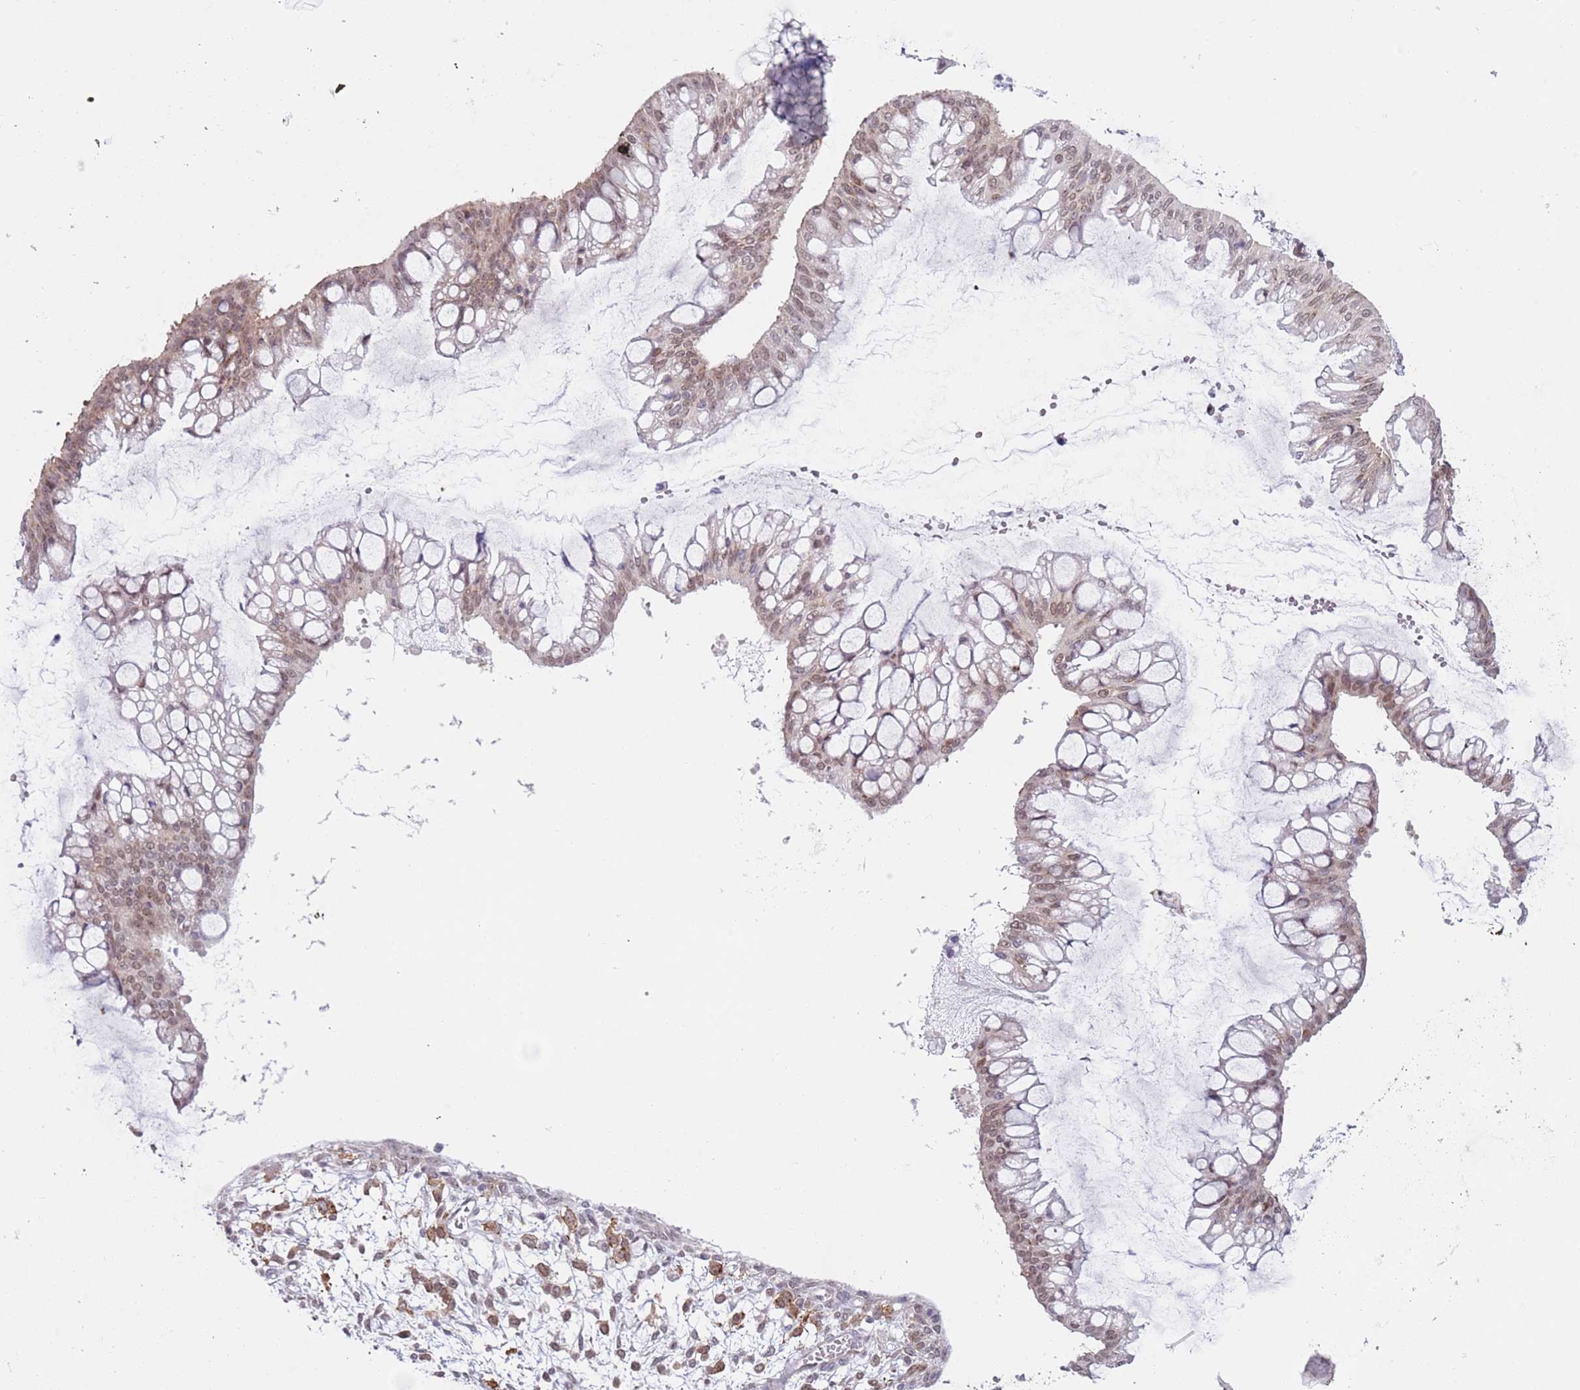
{"staining": {"intensity": "moderate", "quantity": ">75%", "location": "nuclear"}, "tissue": "ovarian cancer", "cell_type": "Tumor cells", "image_type": "cancer", "snomed": [{"axis": "morphology", "description": "Cystadenocarcinoma, mucinous, NOS"}, {"axis": "topography", "description": "Ovary"}], "caption": "The histopathology image reveals staining of ovarian mucinous cystadenocarcinoma, revealing moderate nuclear protein expression (brown color) within tumor cells.", "gene": "SLC25A32", "patient": {"sex": "female", "age": 73}}